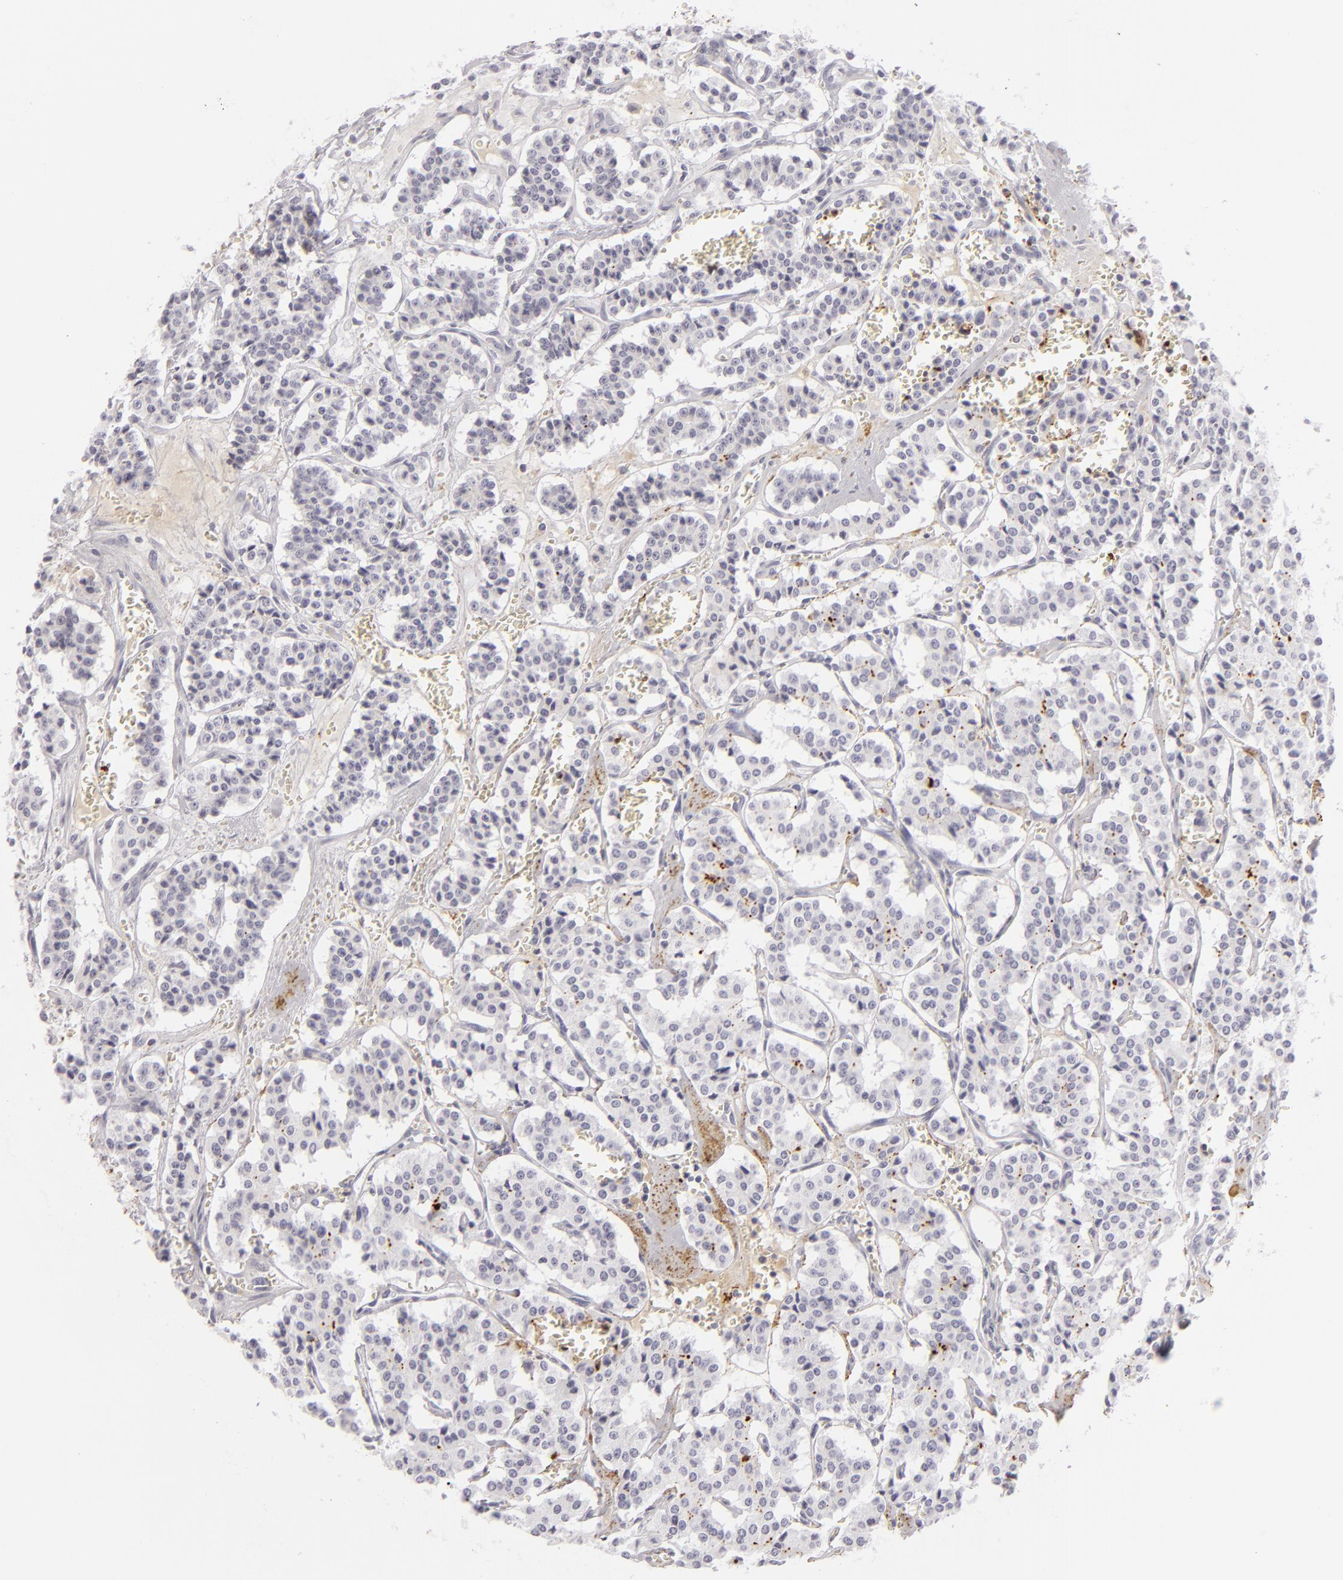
{"staining": {"intensity": "negative", "quantity": "none", "location": "none"}, "tissue": "carcinoid", "cell_type": "Tumor cells", "image_type": "cancer", "snomed": [{"axis": "morphology", "description": "Carcinoid, malignant, NOS"}, {"axis": "topography", "description": "Bronchus"}], "caption": "Immunohistochemical staining of carcinoid reveals no significant positivity in tumor cells. (DAB immunohistochemistry with hematoxylin counter stain).", "gene": "C9", "patient": {"sex": "male", "age": 55}}